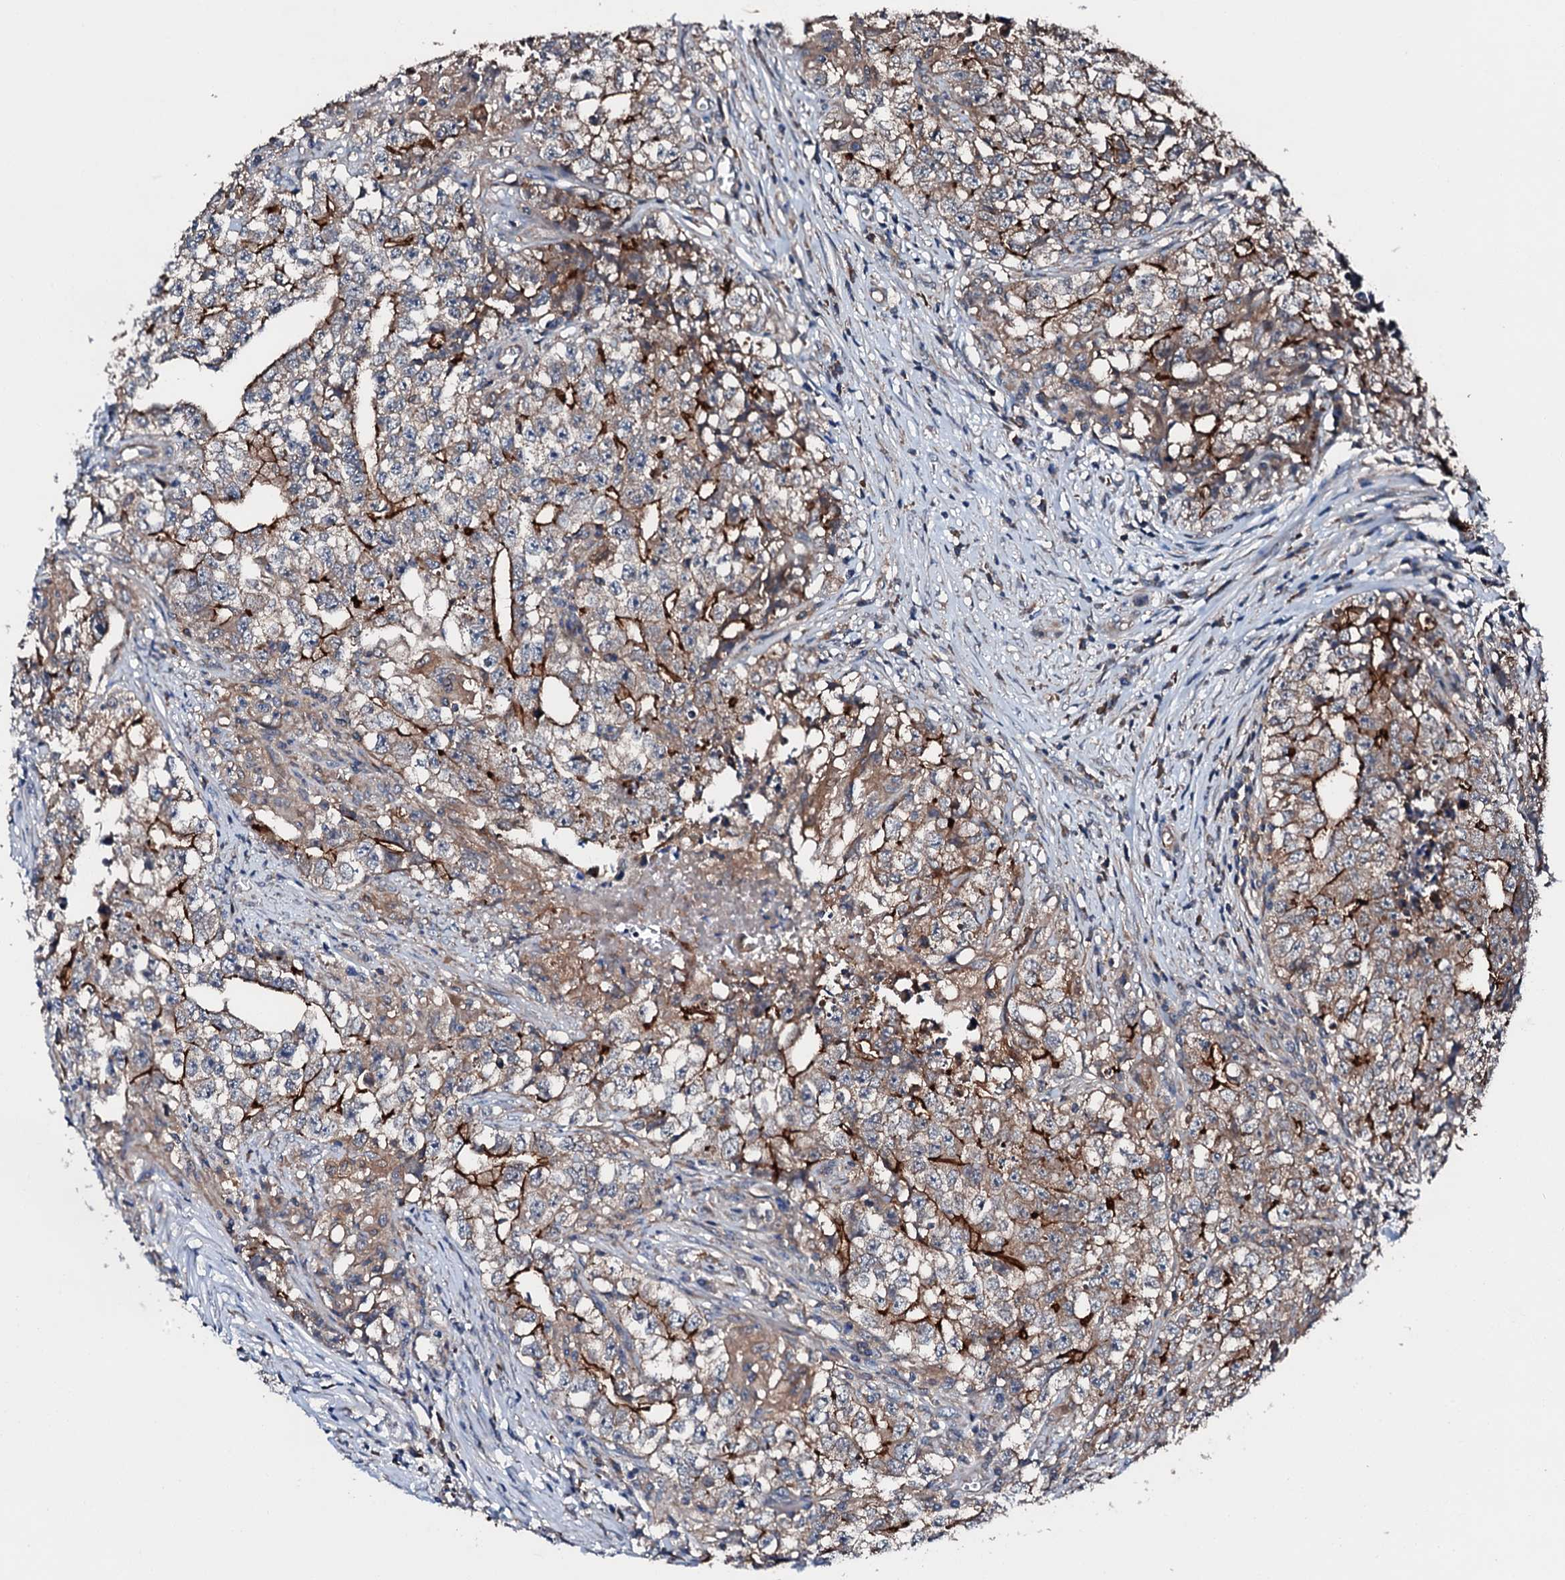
{"staining": {"intensity": "strong", "quantity": "25%-75%", "location": "cytoplasmic/membranous"}, "tissue": "testis cancer", "cell_type": "Tumor cells", "image_type": "cancer", "snomed": [{"axis": "morphology", "description": "Seminoma, NOS"}, {"axis": "morphology", "description": "Carcinoma, Embryonal, NOS"}, {"axis": "topography", "description": "Testis"}], "caption": "The immunohistochemical stain highlights strong cytoplasmic/membranous staining in tumor cells of embryonal carcinoma (testis) tissue.", "gene": "FGD4", "patient": {"sex": "male", "age": 43}}